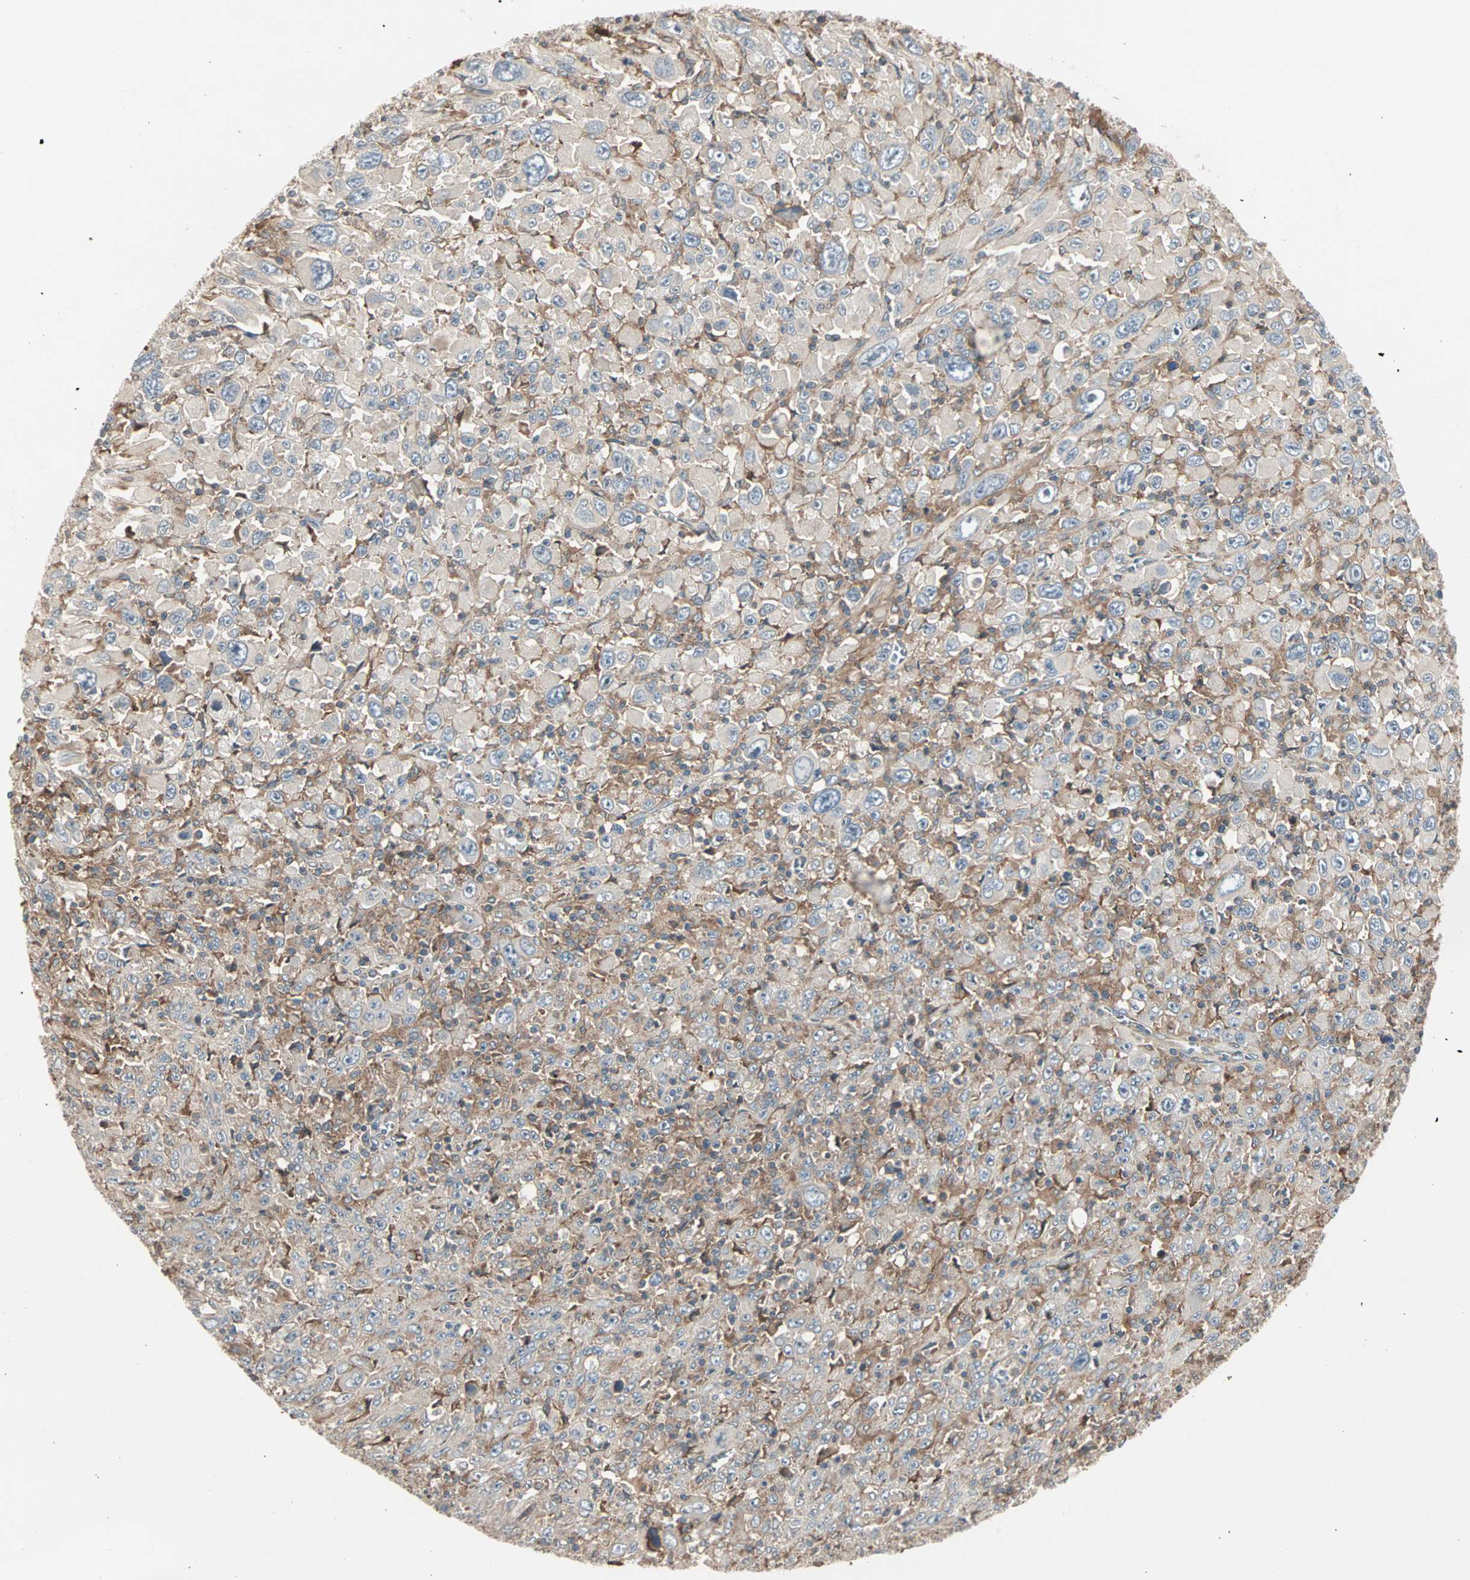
{"staining": {"intensity": "negative", "quantity": "none", "location": "none"}, "tissue": "melanoma", "cell_type": "Tumor cells", "image_type": "cancer", "snomed": [{"axis": "morphology", "description": "Malignant melanoma, Metastatic site"}, {"axis": "topography", "description": "Skin"}], "caption": "Immunohistochemistry of melanoma displays no expression in tumor cells.", "gene": "GNAI2", "patient": {"sex": "female", "age": 56}}